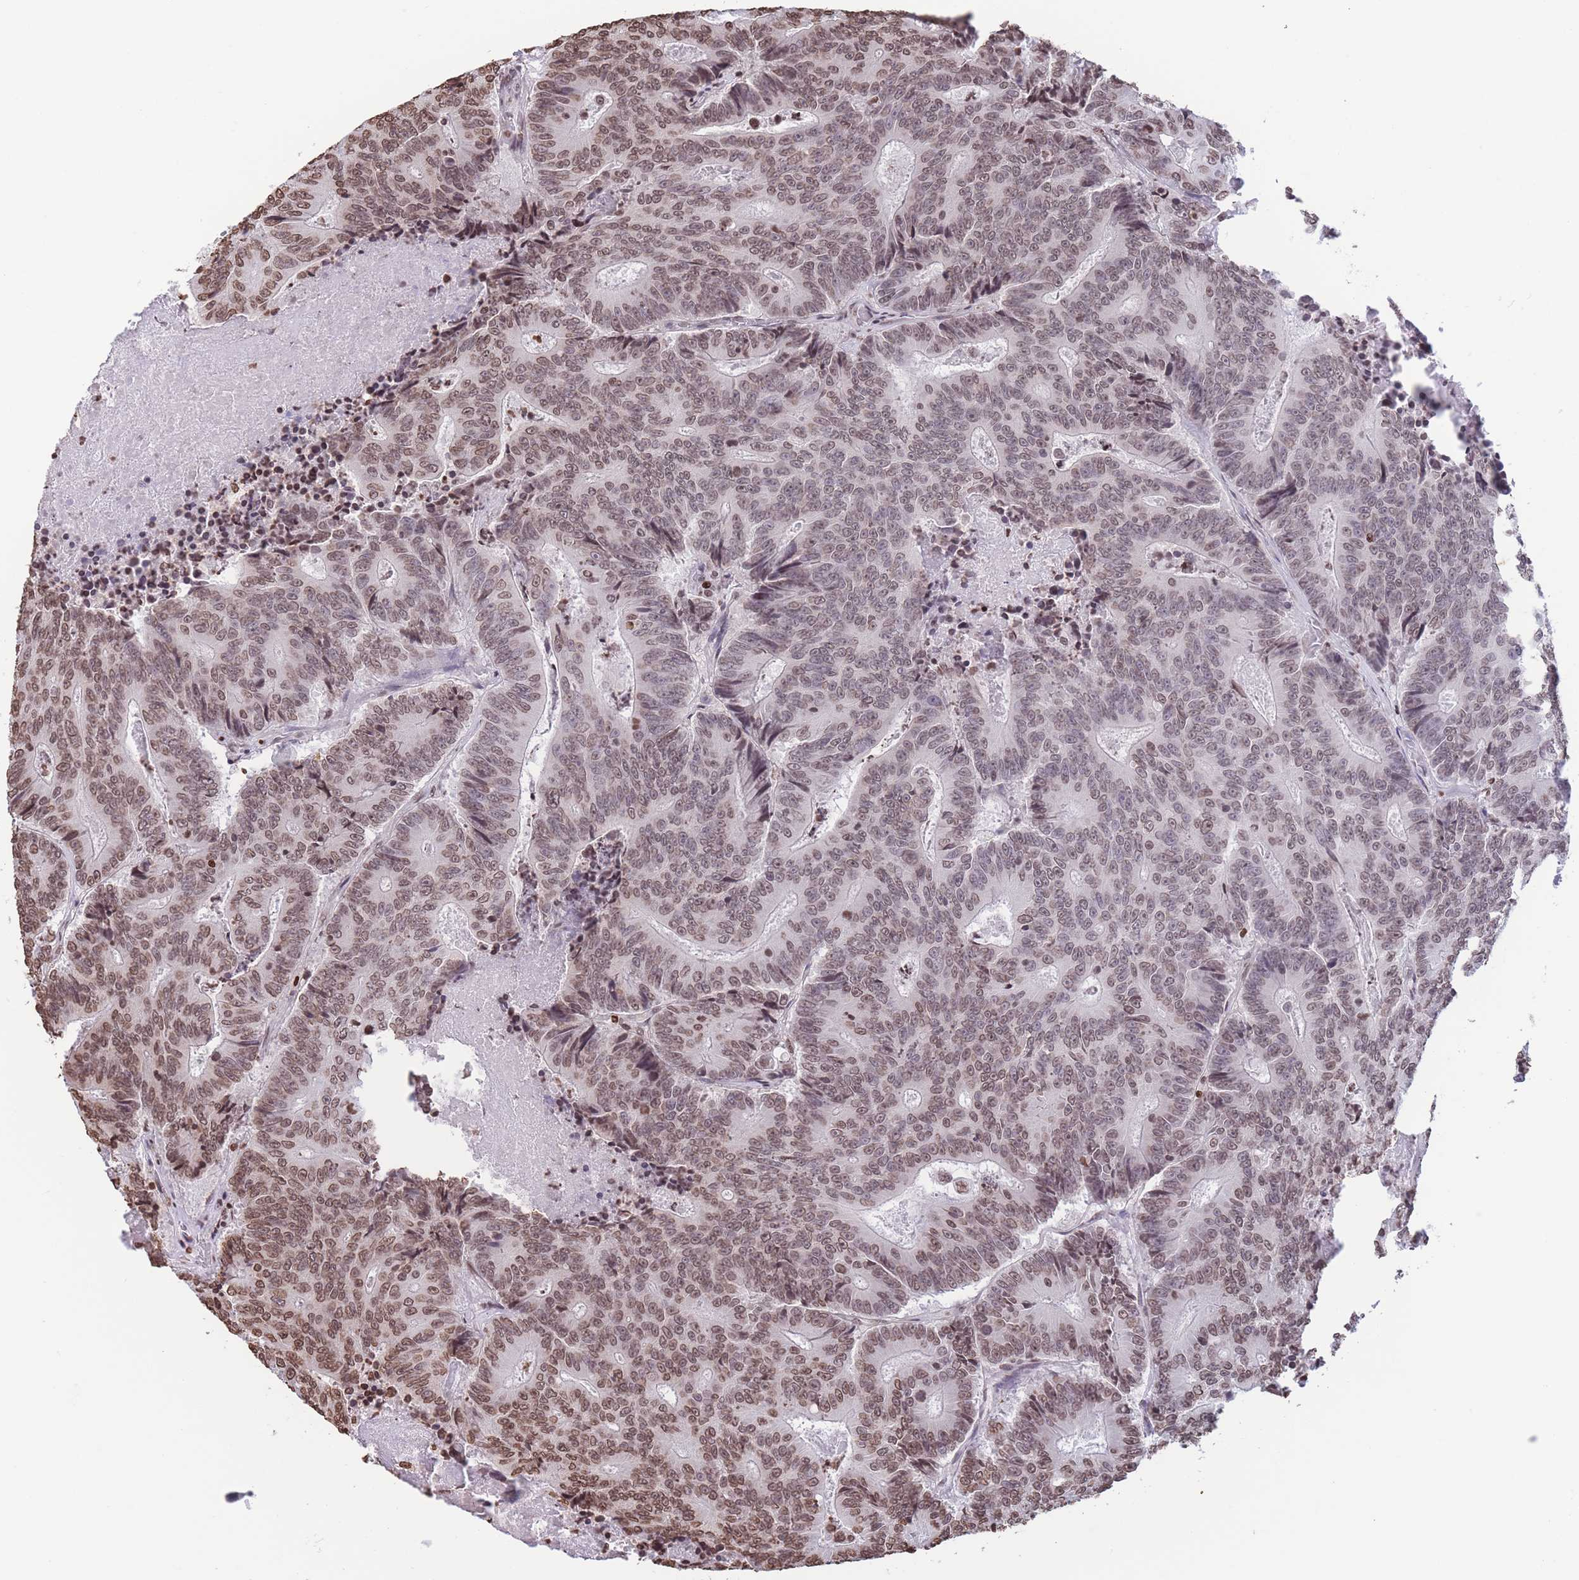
{"staining": {"intensity": "moderate", "quantity": ">75%", "location": "nuclear"}, "tissue": "colorectal cancer", "cell_type": "Tumor cells", "image_type": "cancer", "snomed": [{"axis": "morphology", "description": "Adenocarcinoma, NOS"}, {"axis": "topography", "description": "Colon"}], "caption": "Human colorectal cancer stained with a protein marker reveals moderate staining in tumor cells.", "gene": "H2BC11", "patient": {"sex": "male", "age": 83}}